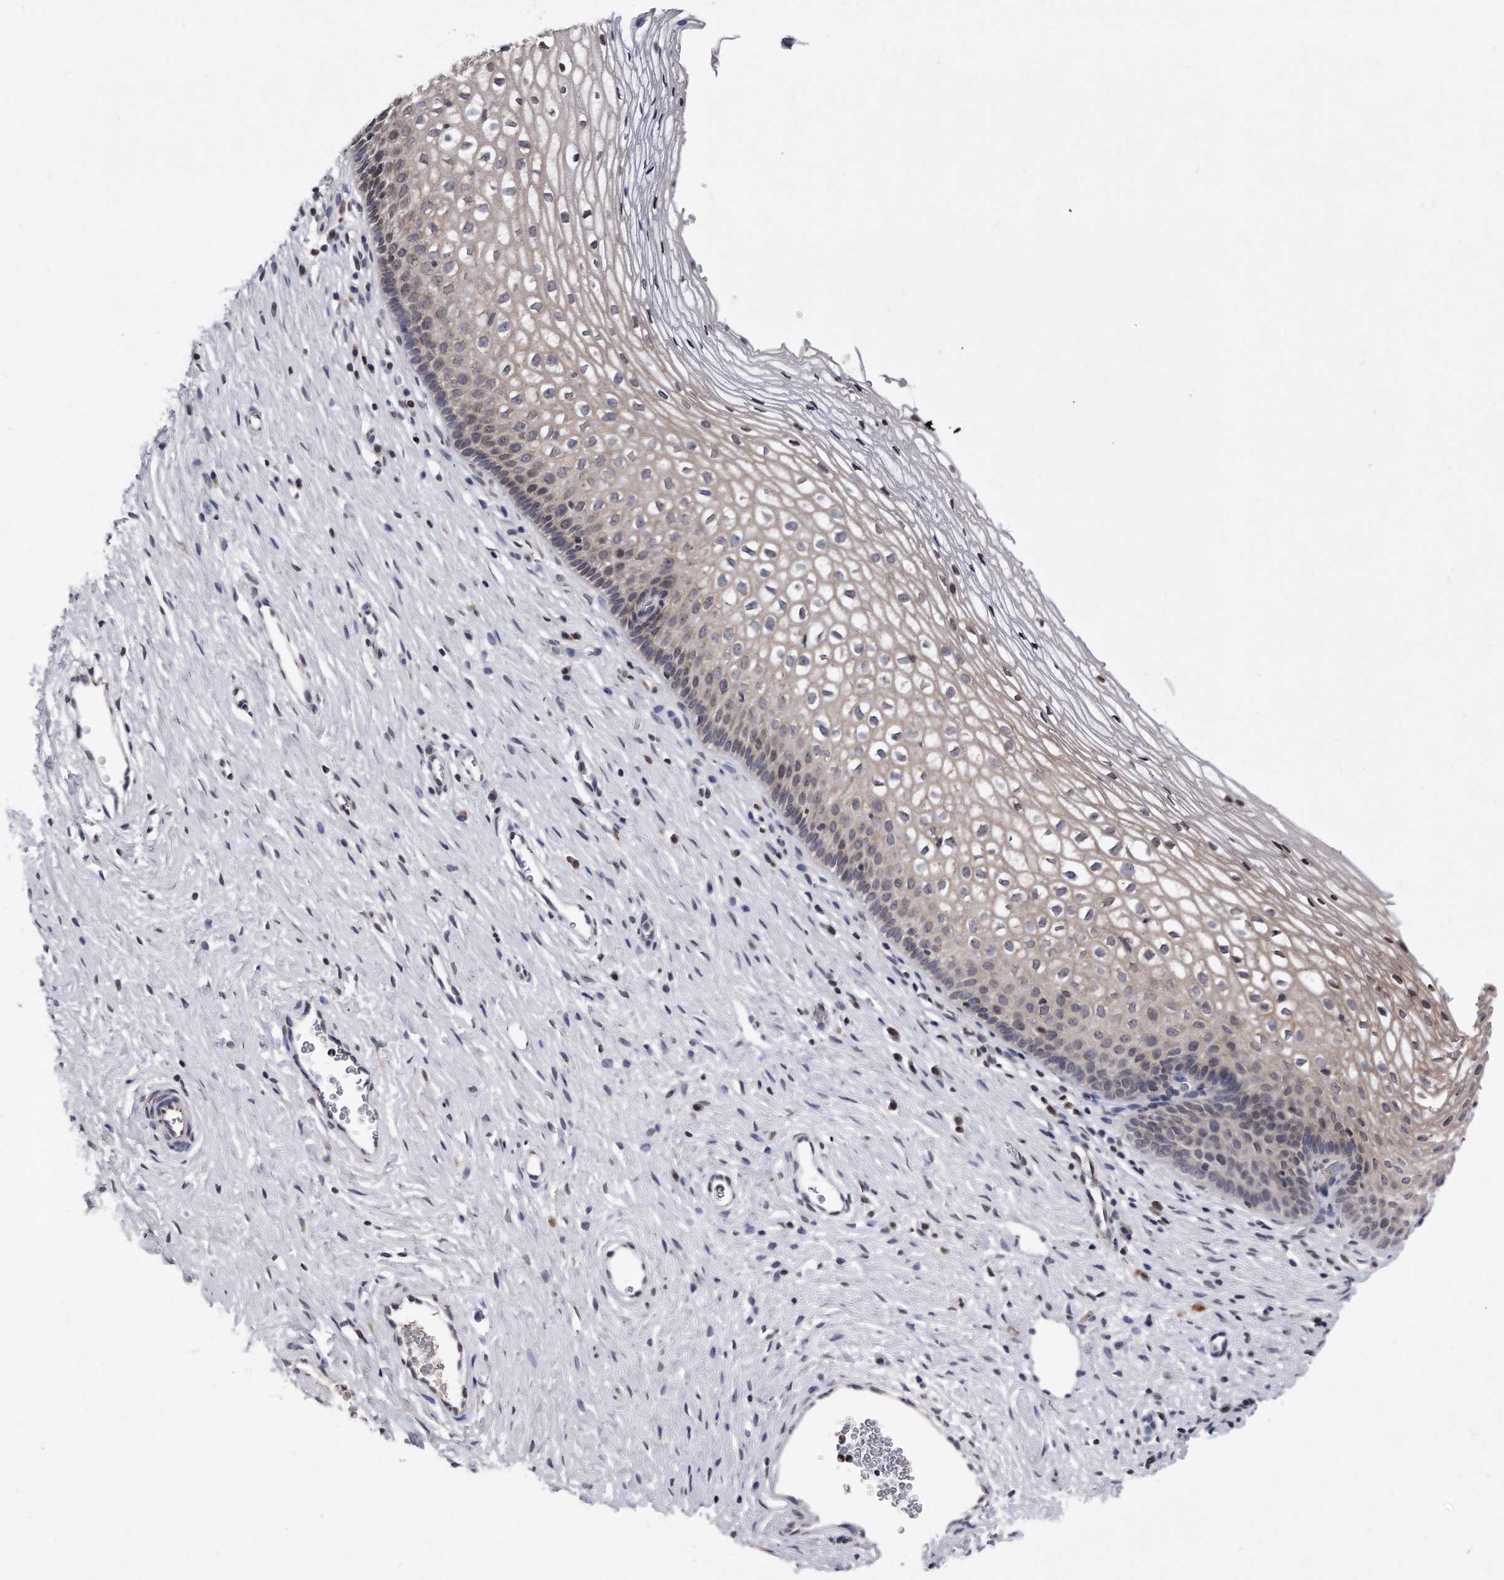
{"staining": {"intensity": "negative", "quantity": "none", "location": "none"}, "tissue": "cervix", "cell_type": "Glandular cells", "image_type": "normal", "snomed": [{"axis": "morphology", "description": "Normal tissue, NOS"}, {"axis": "topography", "description": "Cervix"}], "caption": "The immunohistochemistry (IHC) image has no significant staining in glandular cells of cervix. Nuclei are stained in blue.", "gene": "DAB1", "patient": {"sex": "female", "age": 27}}